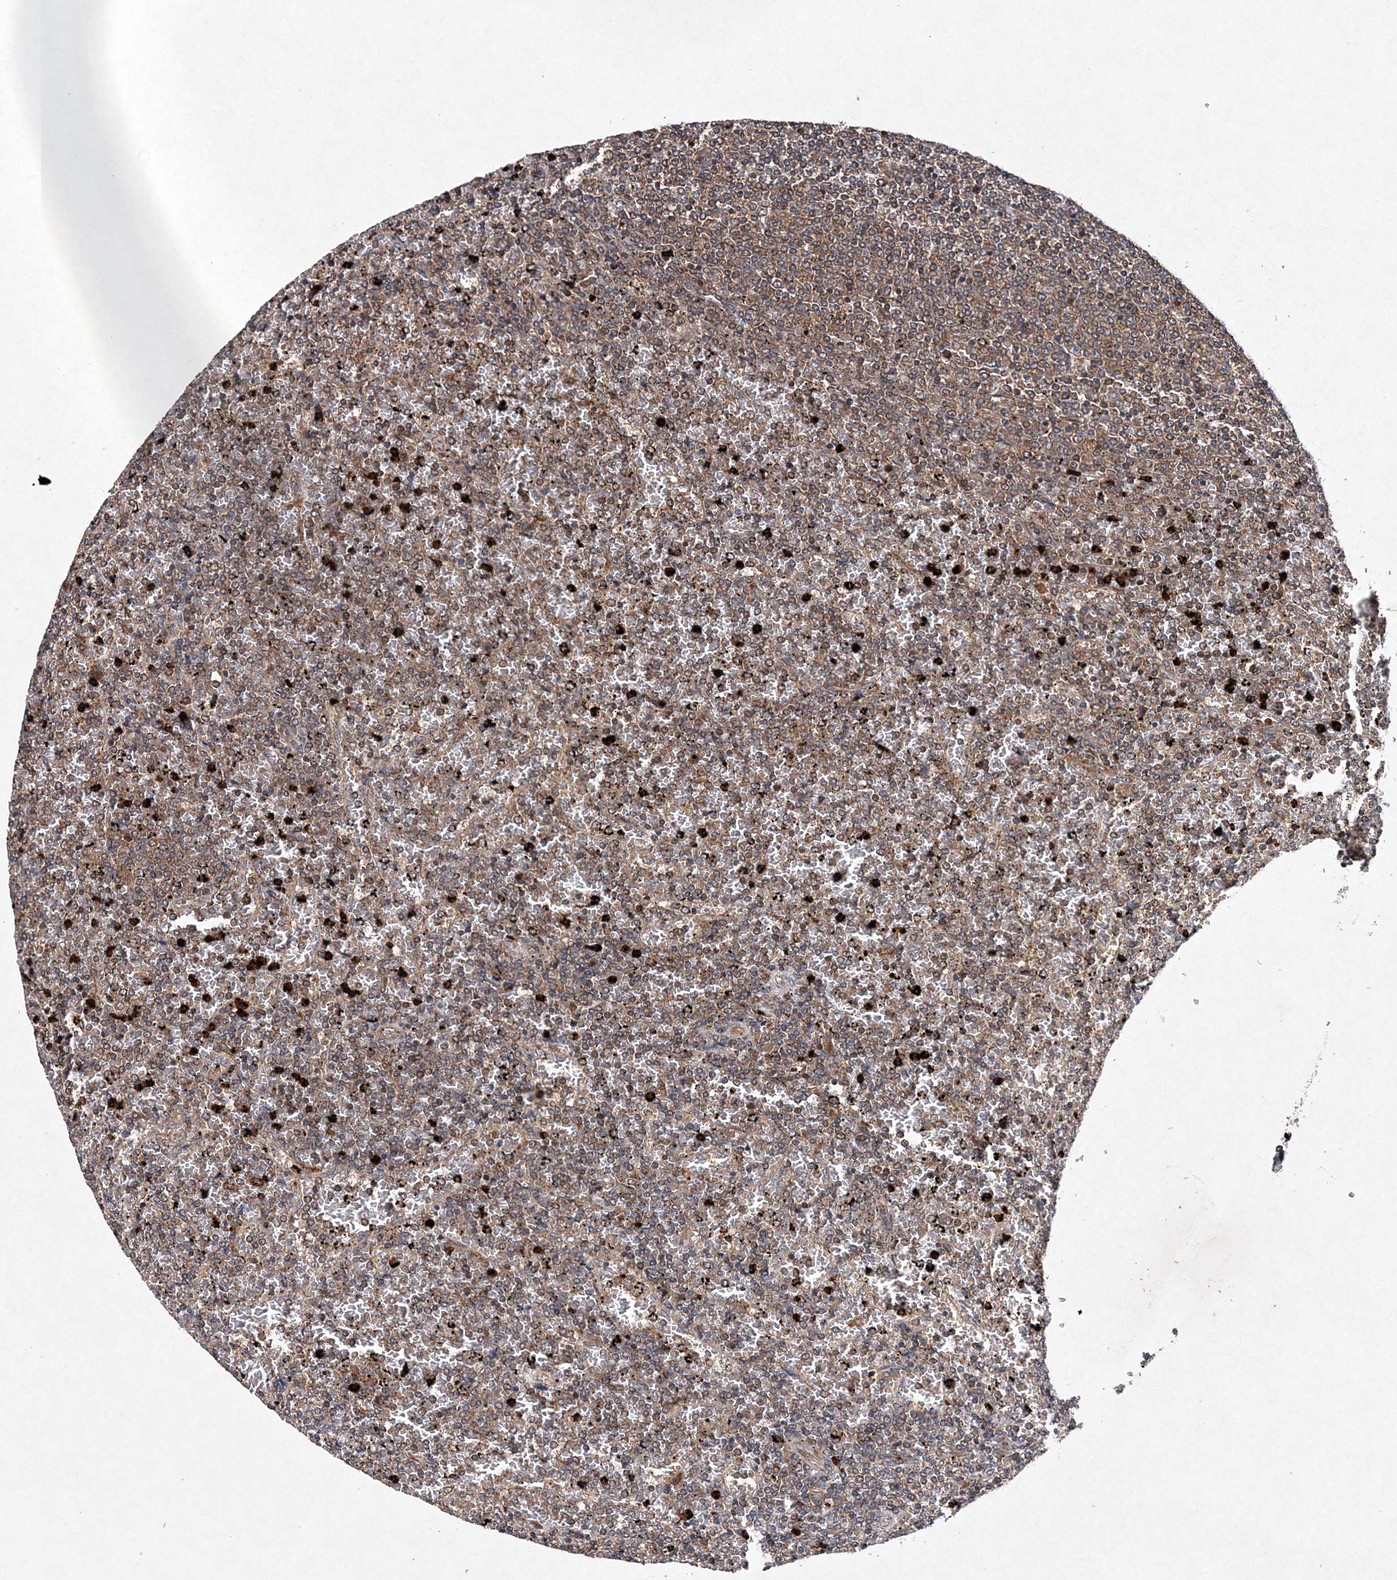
{"staining": {"intensity": "moderate", "quantity": "25%-75%", "location": "cytoplasmic/membranous"}, "tissue": "lymphoma", "cell_type": "Tumor cells", "image_type": "cancer", "snomed": [{"axis": "morphology", "description": "Malignant lymphoma, non-Hodgkin's type, Low grade"}, {"axis": "topography", "description": "Spleen"}], "caption": "A histopathology image showing moderate cytoplasmic/membranous staining in about 25%-75% of tumor cells in lymphoma, as visualized by brown immunohistochemical staining.", "gene": "PROSER1", "patient": {"sex": "female", "age": 77}}